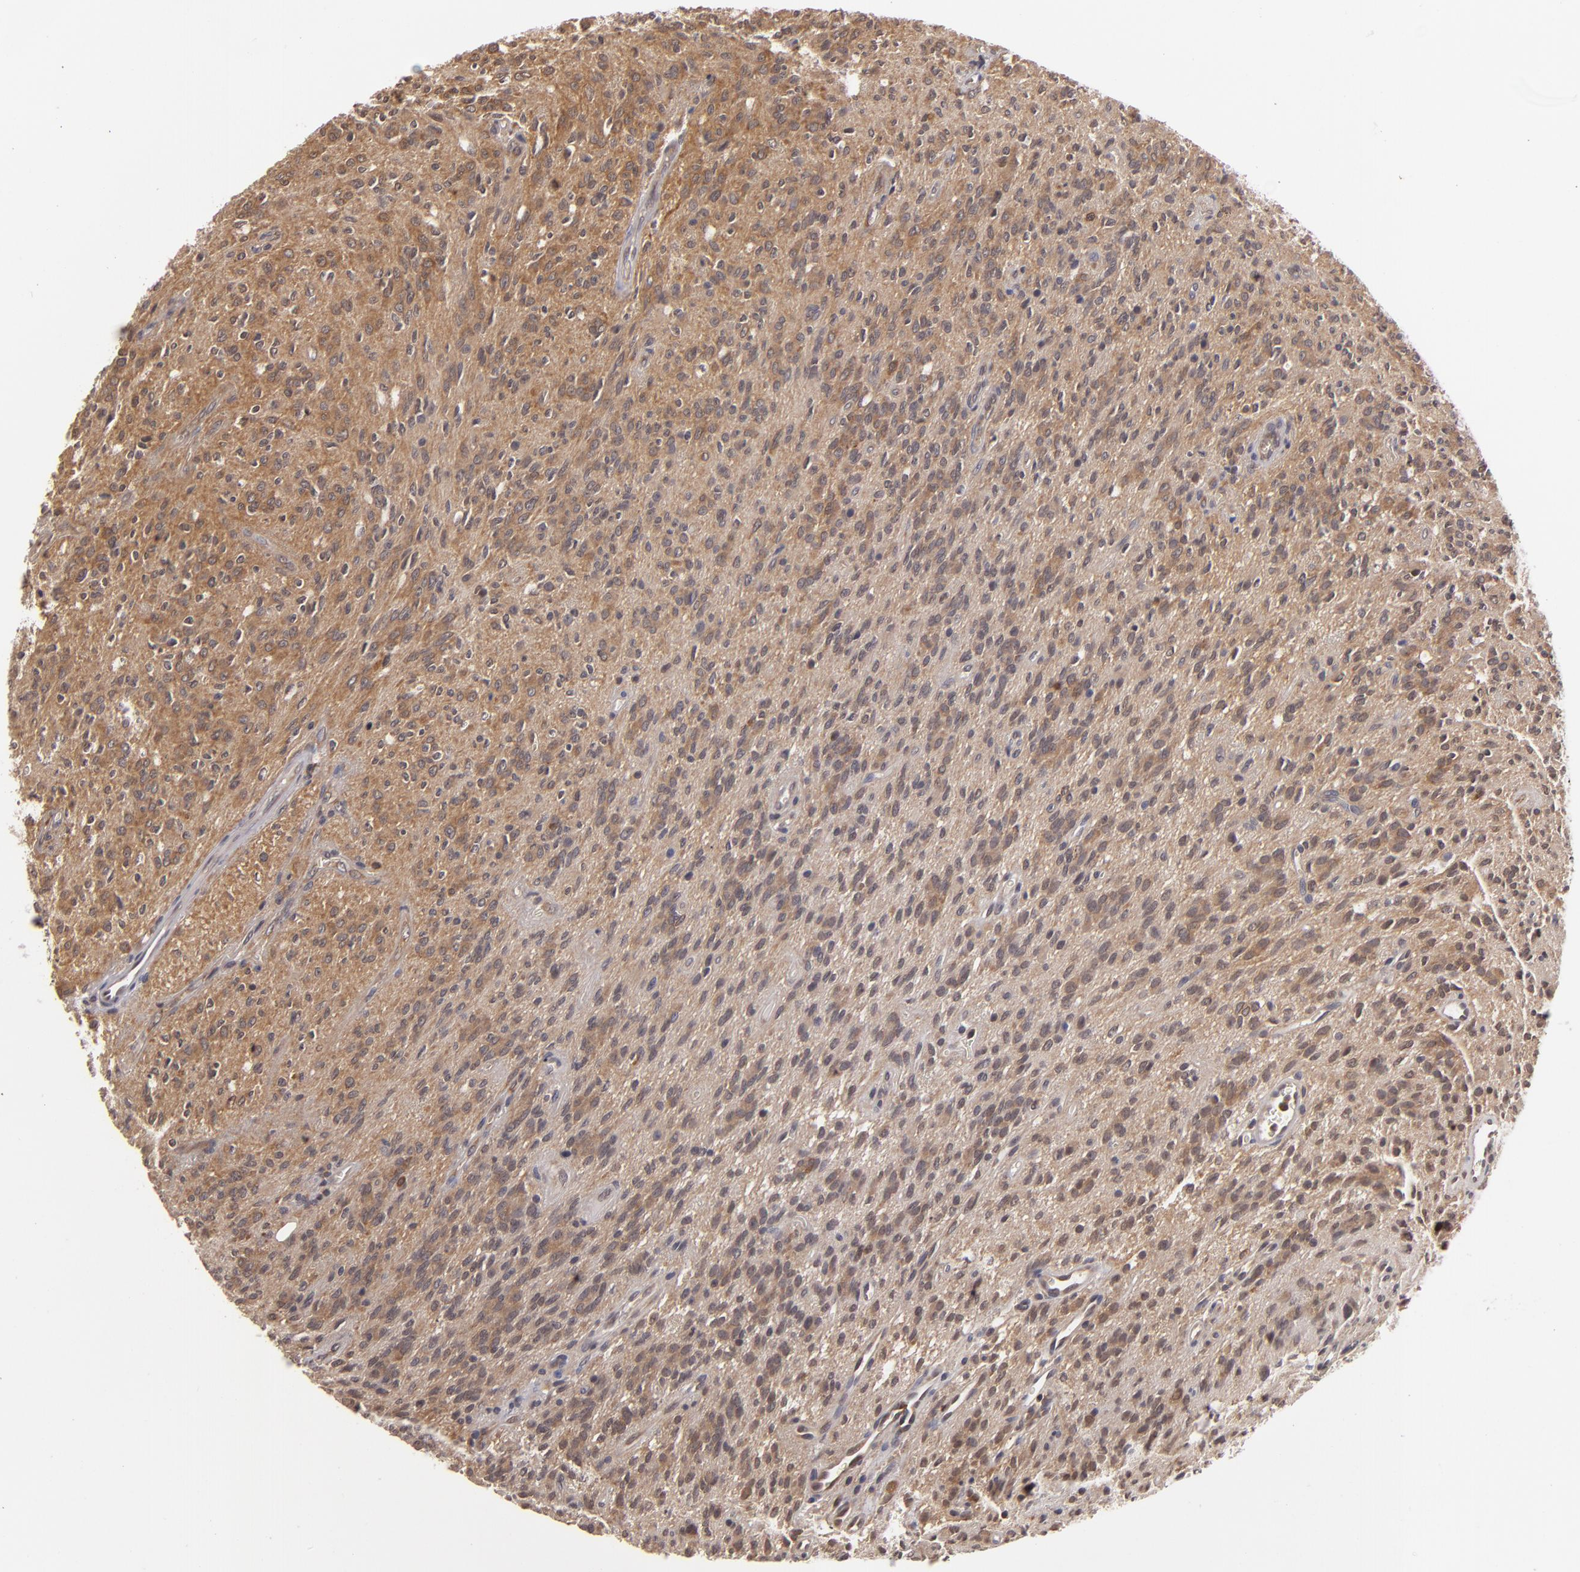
{"staining": {"intensity": "moderate", "quantity": ">75%", "location": "cytoplasmic/membranous"}, "tissue": "glioma", "cell_type": "Tumor cells", "image_type": "cancer", "snomed": [{"axis": "morphology", "description": "Glioma, malignant, Low grade"}, {"axis": "topography", "description": "Brain"}], "caption": "IHC micrograph of human malignant glioma (low-grade) stained for a protein (brown), which exhibits medium levels of moderate cytoplasmic/membranous positivity in approximately >75% of tumor cells.", "gene": "MAPK3", "patient": {"sex": "female", "age": 15}}